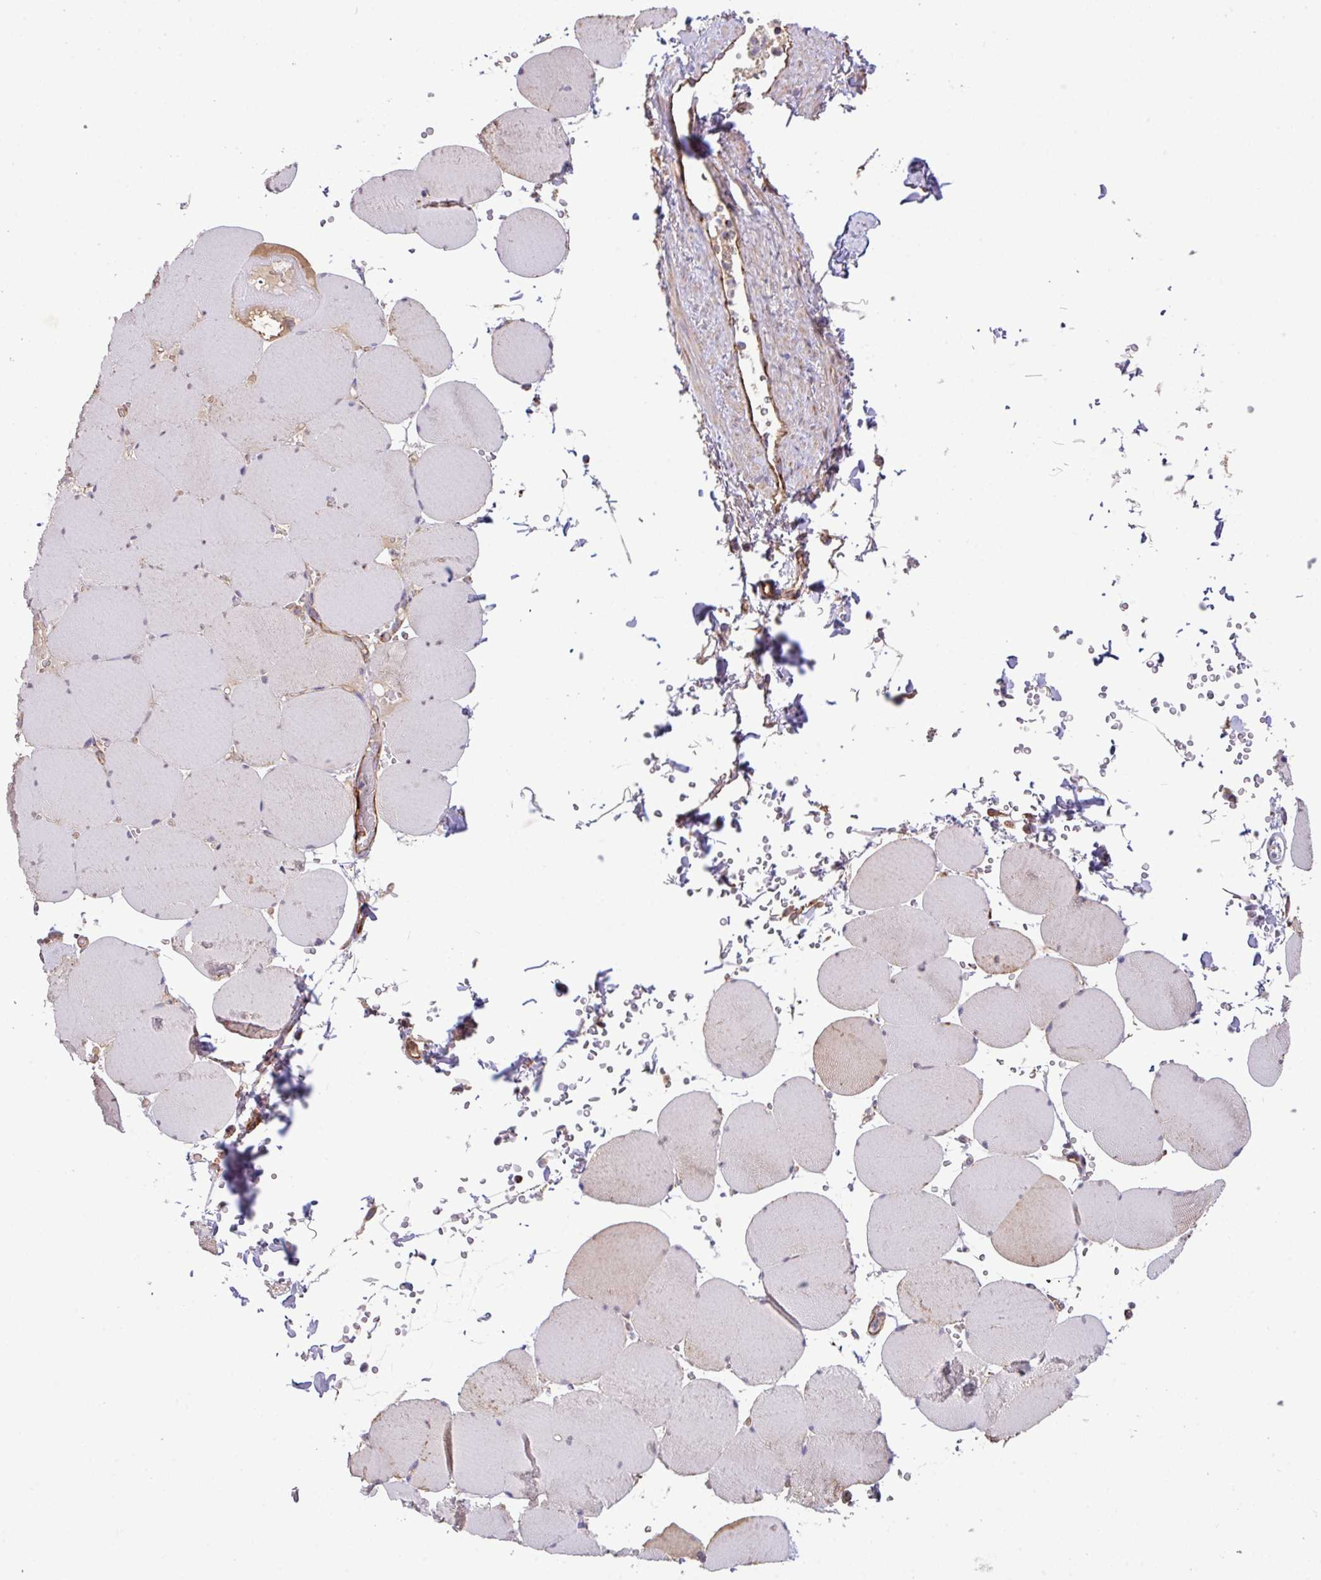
{"staining": {"intensity": "weak", "quantity": "<25%", "location": "cytoplasmic/membranous"}, "tissue": "skeletal muscle", "cell_type": "Myocytes", "image_type": "normal", "snomed": [{"axis": "morphology", "description": "Normal tissue, NOS"}, {"axis": "topography", "description": "Skeletal muscle"}, {"axis": "topography", "description": "Head-Neck"}], "caption": "Immunohistochemistry histopathology image of benign skeletal muscle: skeletal muscle stained with DAB (3,3'-diaminobenzidine) shows no significant protein positivity in myocytes.", "gene": "LRRC53", "patient": {"sex": "male", "age": 66}}